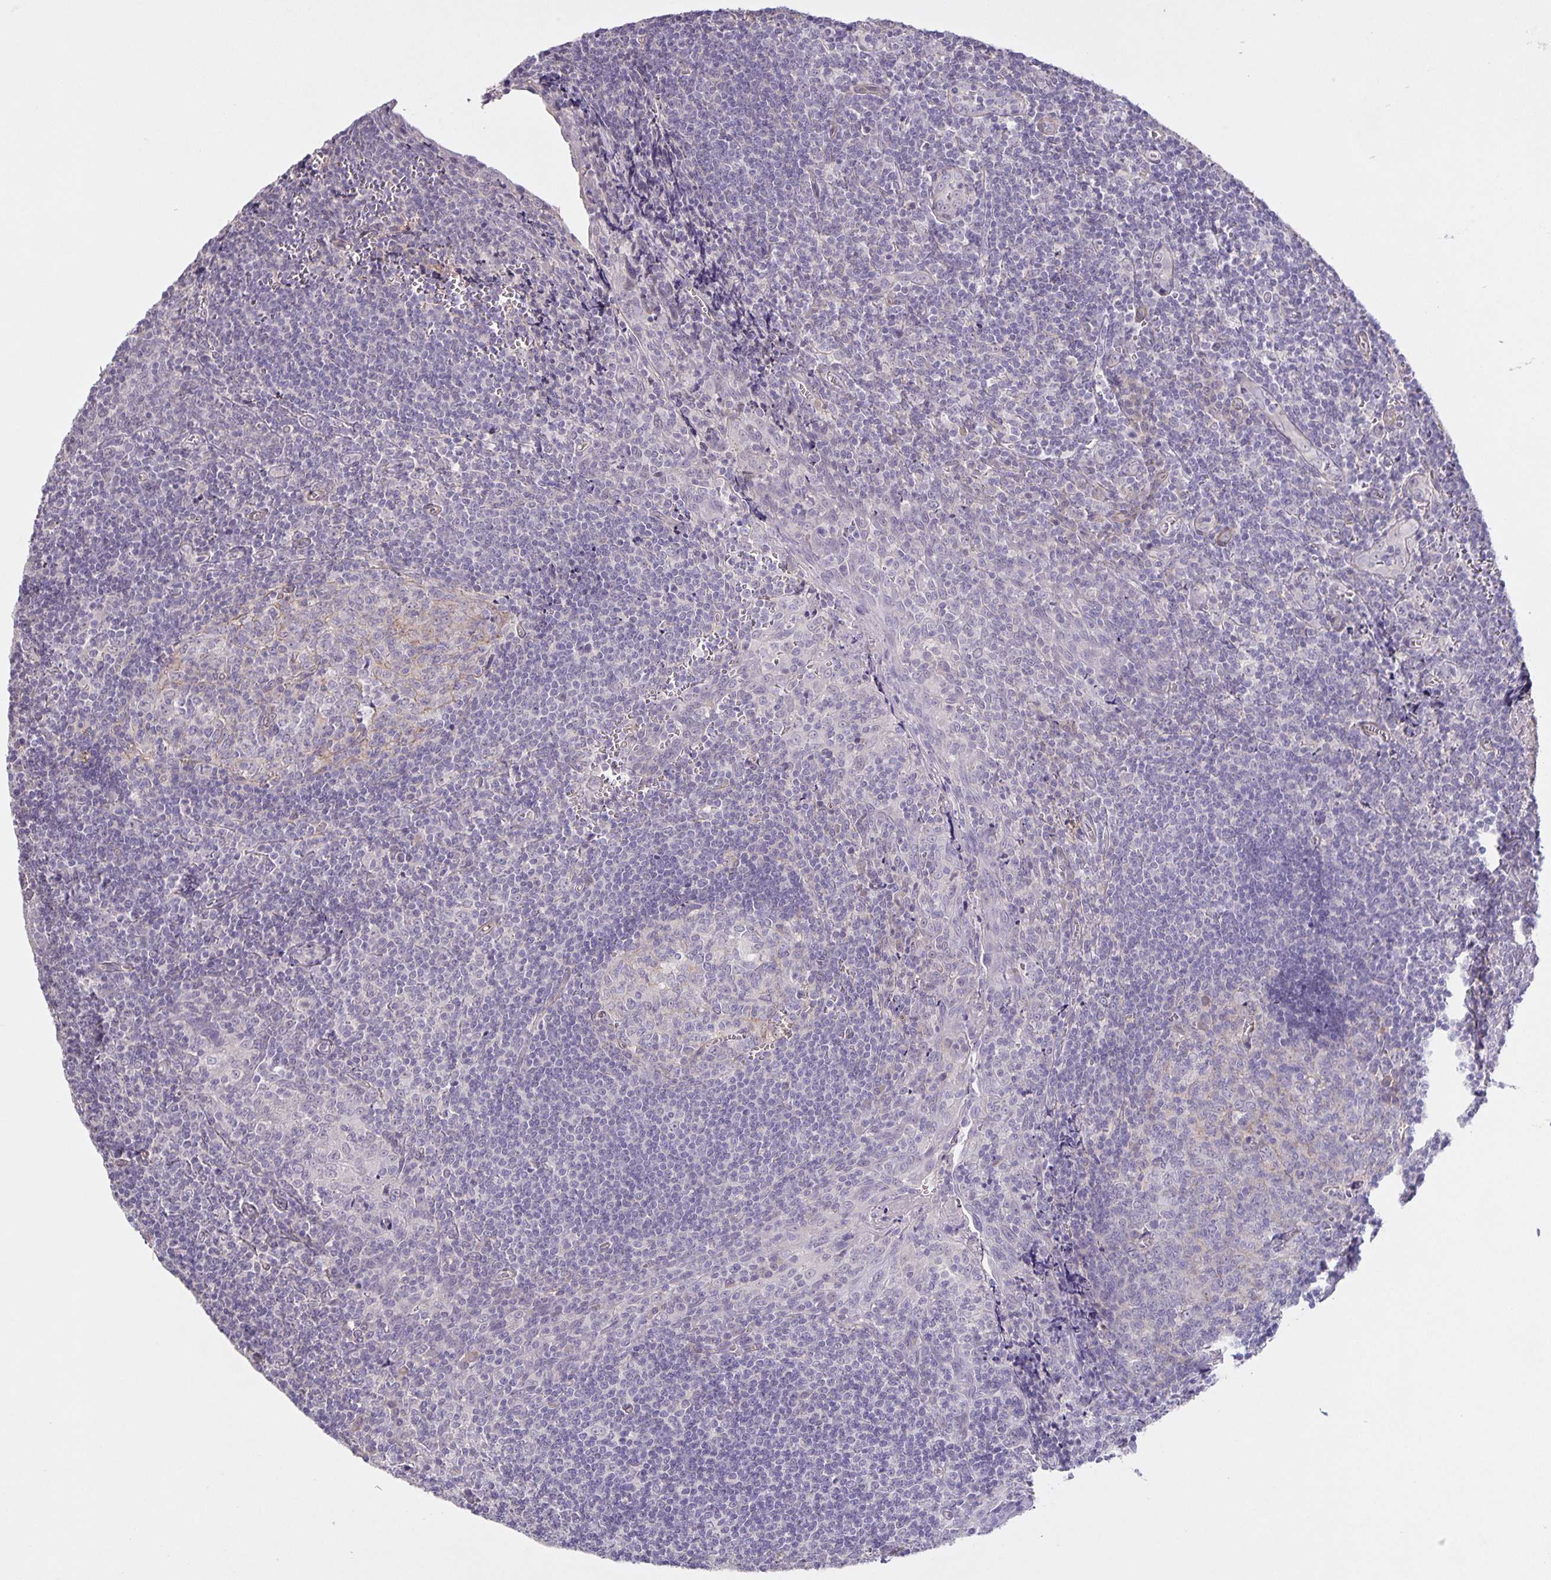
{"staining": {"intensity": "negative", "quantity": "none", "location": "none"}, "tissue": "tonsil", "cell_type": "Germinal center cells", "image_type": "normal", "snomed": [{"axis": "morphology", "description": "Normal tissue, NOS"}, {"axis": "morphology", "description": "Inflammation, NOS"}, {"axis": "topography", "description": "Tonsil"}], "caption": "High power microscopy micrograph of an IHC photomicrograph of normal tonsil, revealing no significant staining in germinal center cells. Nuclei are stained in blue.", "gene": "SRCIN1", "patient": {"sex": "female", "age": 31}}